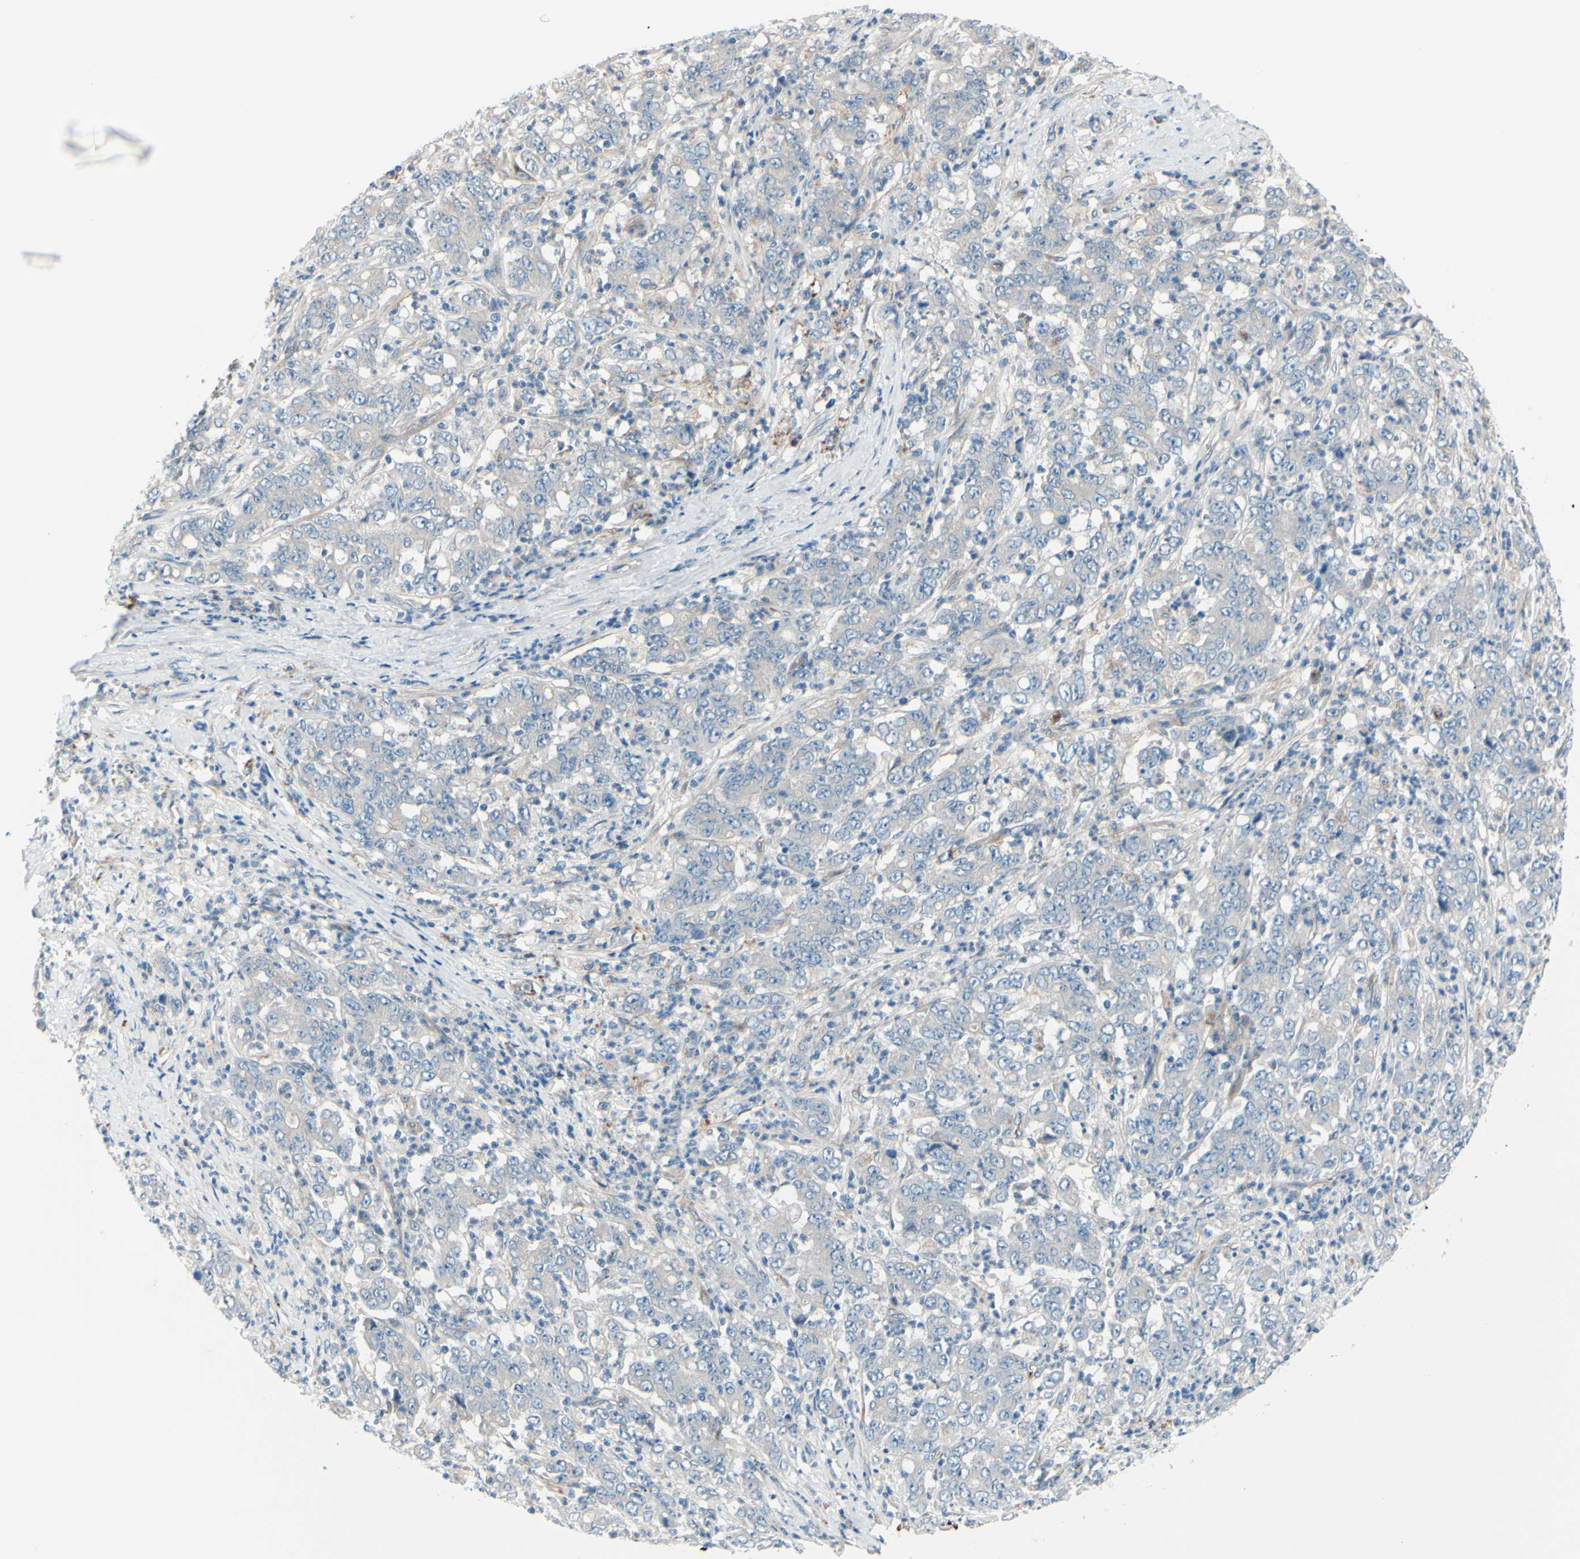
{"staining": {"intensity": "weak", "quantity": ">75%", "location": "cytoplasmic/membranous"}, "tissue": "stomach cancer", "cell_type": "Tumor cells", "image_type": "cancer", "snomed": [{"axis": "morphology", "description": "Adenocarcinoma, NOS"}, {"axis": "topography", "description": "Stomach, lower"}], "caption": "There is low levels of weak cytoplasmic/membranous expression in tumor cells of adenocarcinoma (stomach), as demonstrated by immunohistochemical staining (brown color).", "gene": "PCDHGA2", "patient": {"sex": "female", "age": 71}}